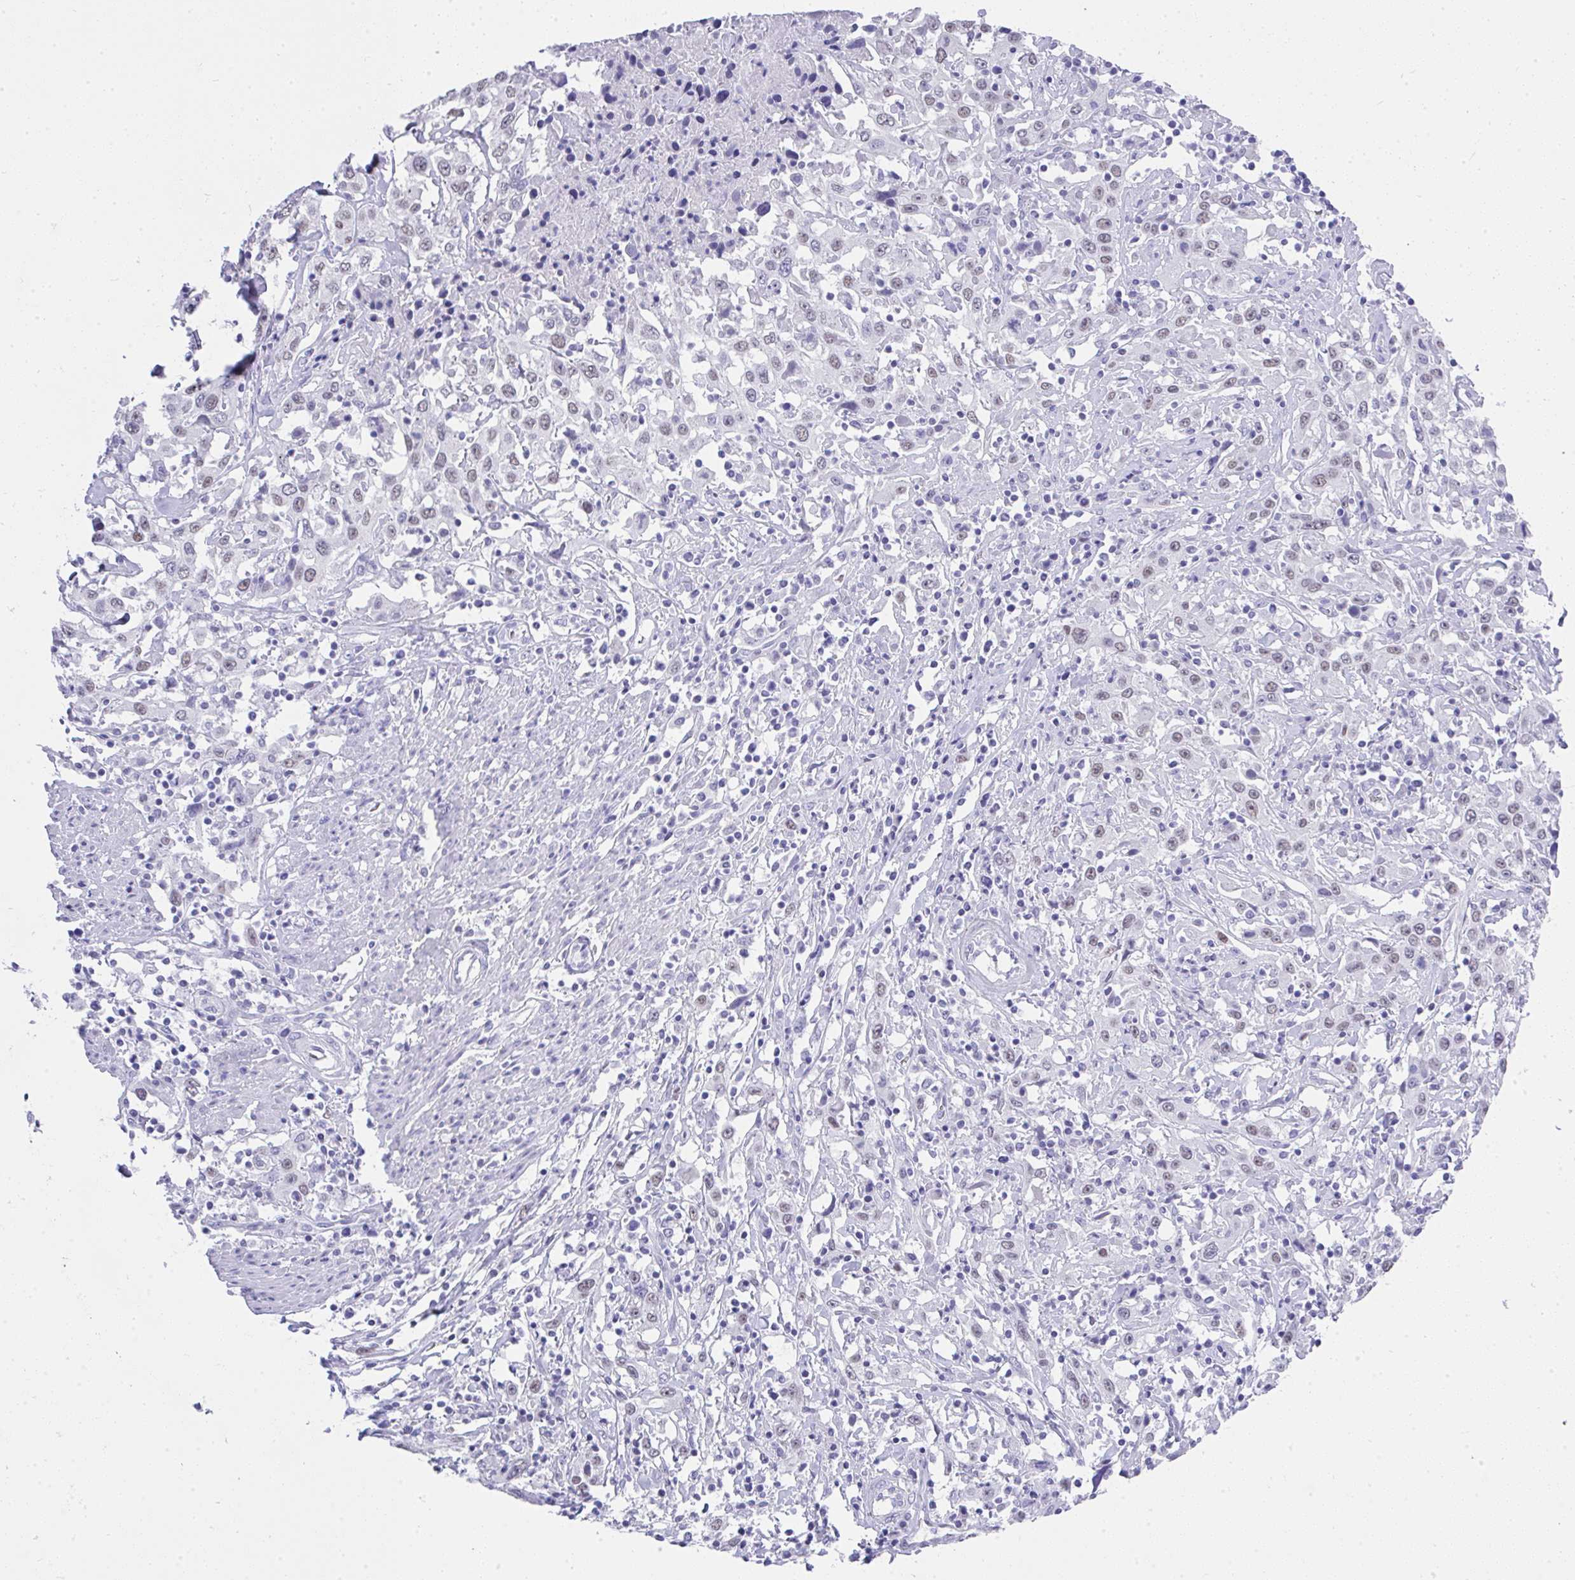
{"staining": {"intensity": "negative", "quantity": "none", "location": "none"}, "tissue": "urothelial cancer", "cell_type": "Tumor cells", "image_type": "cancer", "snomed": [{"axis": "morphology", "description": "Urothelial carcinoma, High grade"}, {"axis": "topography", "description": "Urinary bladder"}], "caption": "High magnification brightfield microscopy of urothelial cancer stained with DAB (3,3'-diaminobenzidine) (brown) and counterstained with hematoxylin (blue): tumor cells show no significant expression.", "gene": "MS4A12", "patient": {"sex": "male", "age": 61}}